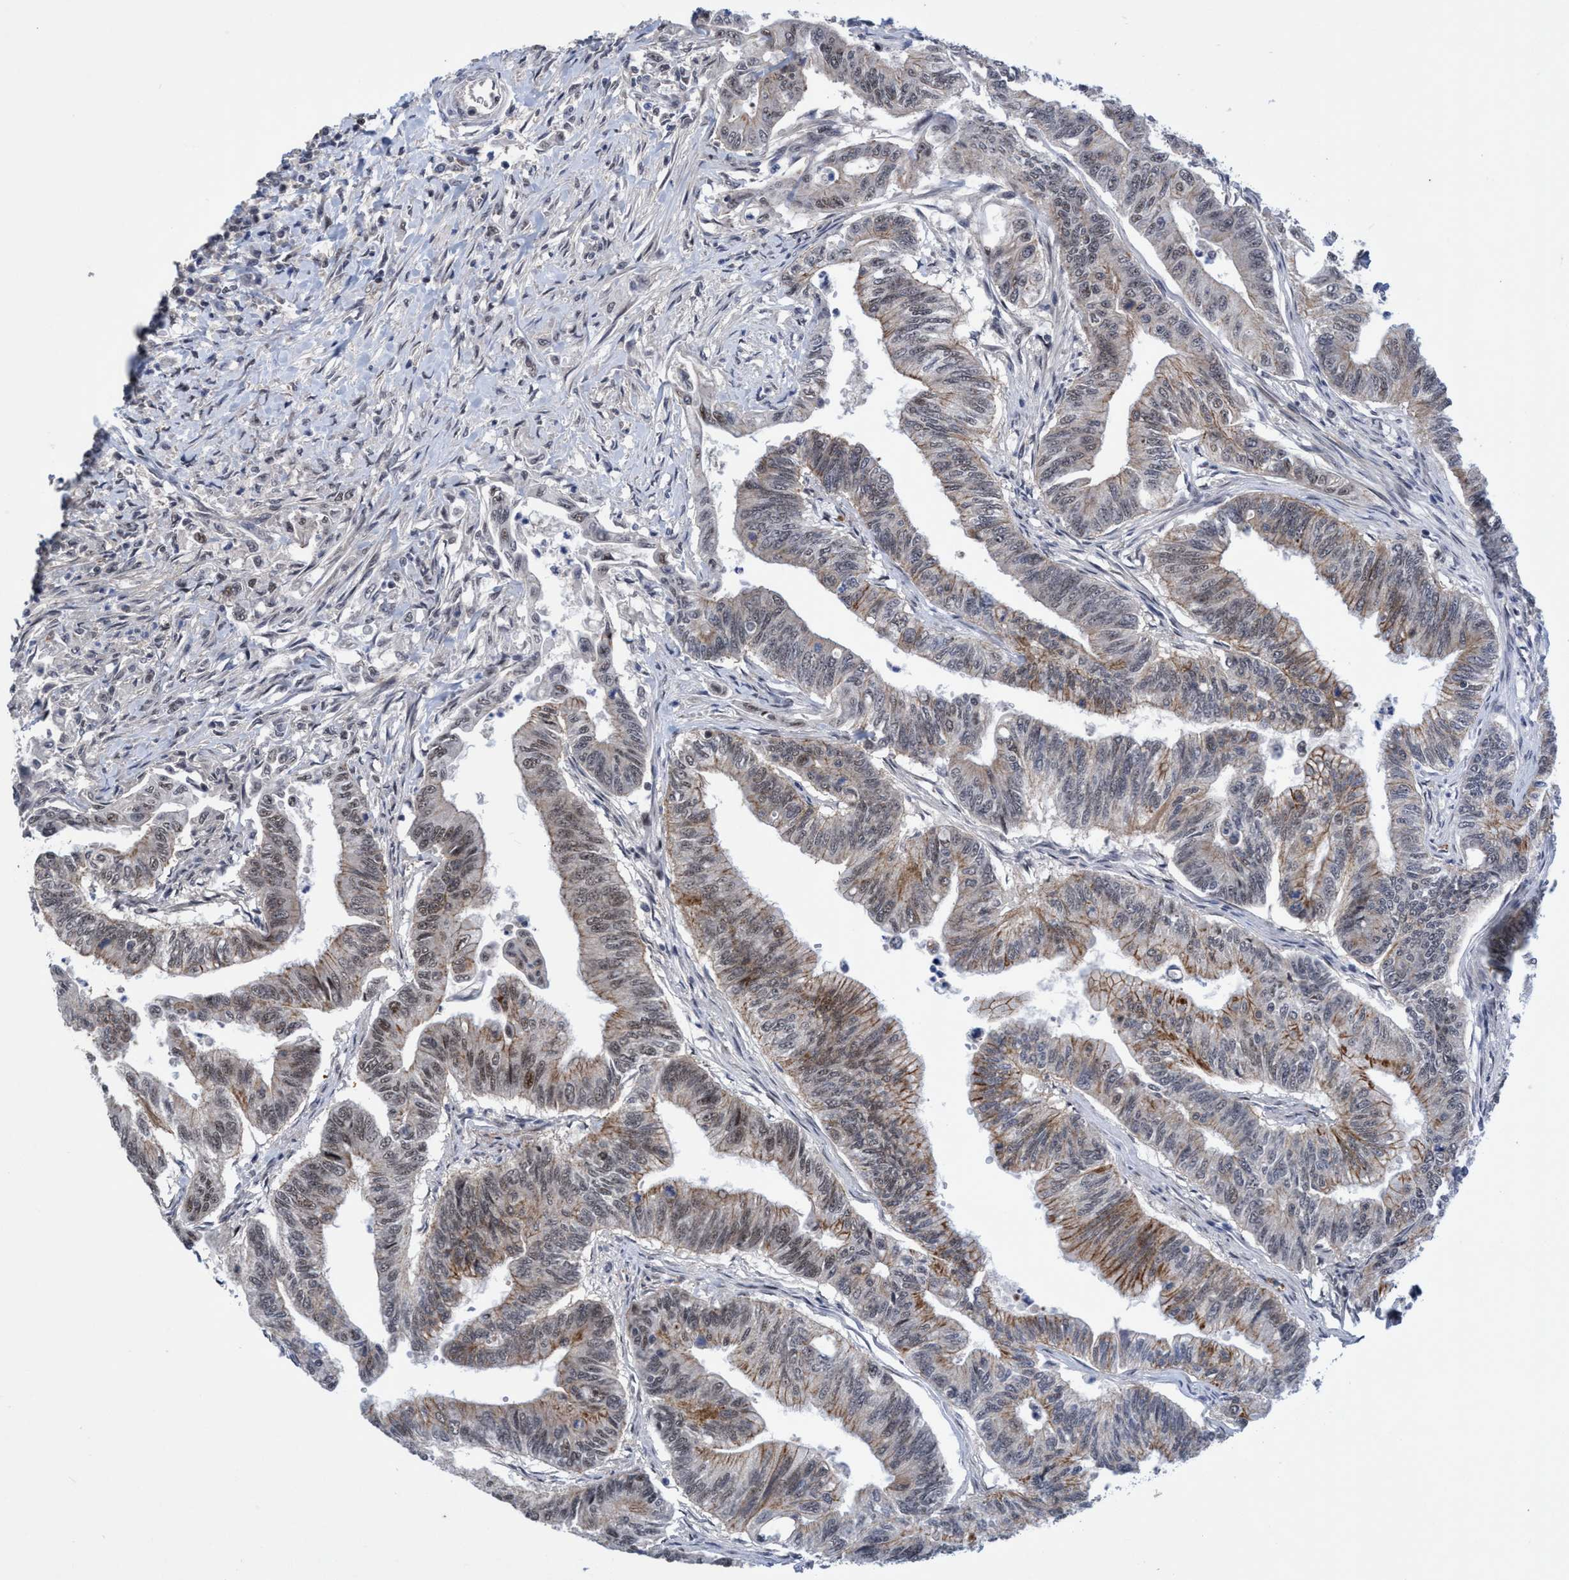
{"staining": {"intensity": "moderate", "quantity": "<25%", "location": "cytoplasmic/membranous"}, "tissue": "colorectal cancer", "cell_type": "Tumor cells", "image_type": "cancer", "snomed": [{"axis": "morphology", "description": "Adenoma, NOS"}, {"axis": "morphology", "description": "Adenocarcinoma, NOS"}, {"axis": "topography", "description": "Colon"}], "caption": "Protein staining demonstrates moderate cytoplasmic/membranous positivity in about <25% of tumor cells in colorectal adenoma.", "gene": "C9orf78", "patient": {"sex": "male", "age": 79}}